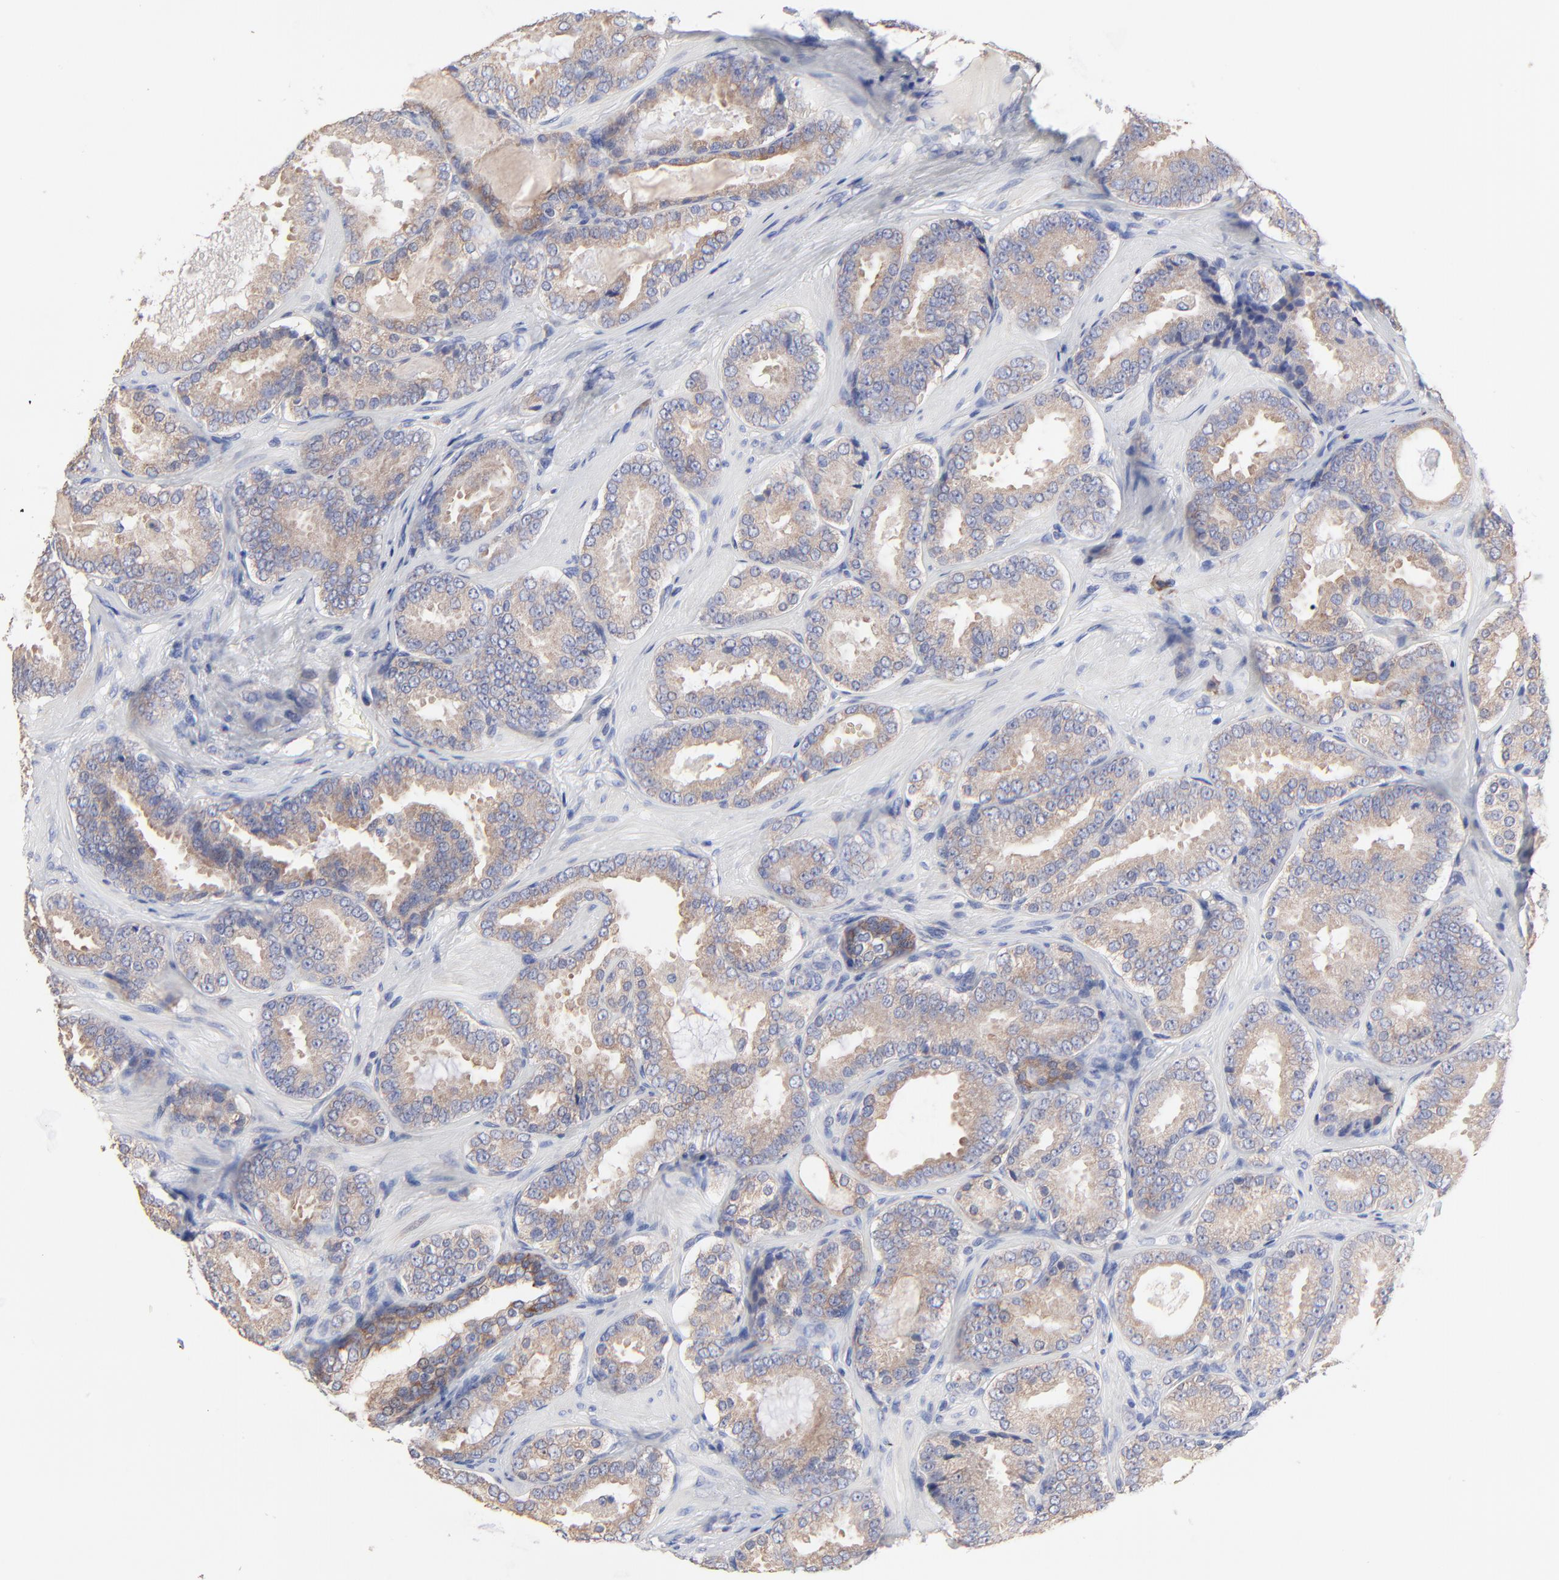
{"staining": {"intensity": "moderate", "quantity": ">75%", "location": "cytoplasmic/membranous"}, "tissue": "prostate cancer", "cell_type": "Tumor cells", "image_type": "cancer", "snomed": [{"axis": "morphology", "description": "Adenocarcinoma, Low grade"}, {"axis": "topography", "description": "Prostate"}], "caption": "Prostate cancer stained for a protein shows moderate cytoplasmic/membranous positivity in tumor cells. The staining was performed using DAB to visualize the protein expression in brown, while the nuclei were stained in blue with hematoxylin (Magnification: 20x).", "gene": "PPFIBP2", "patient": {"sex": "male", "age": 59}}